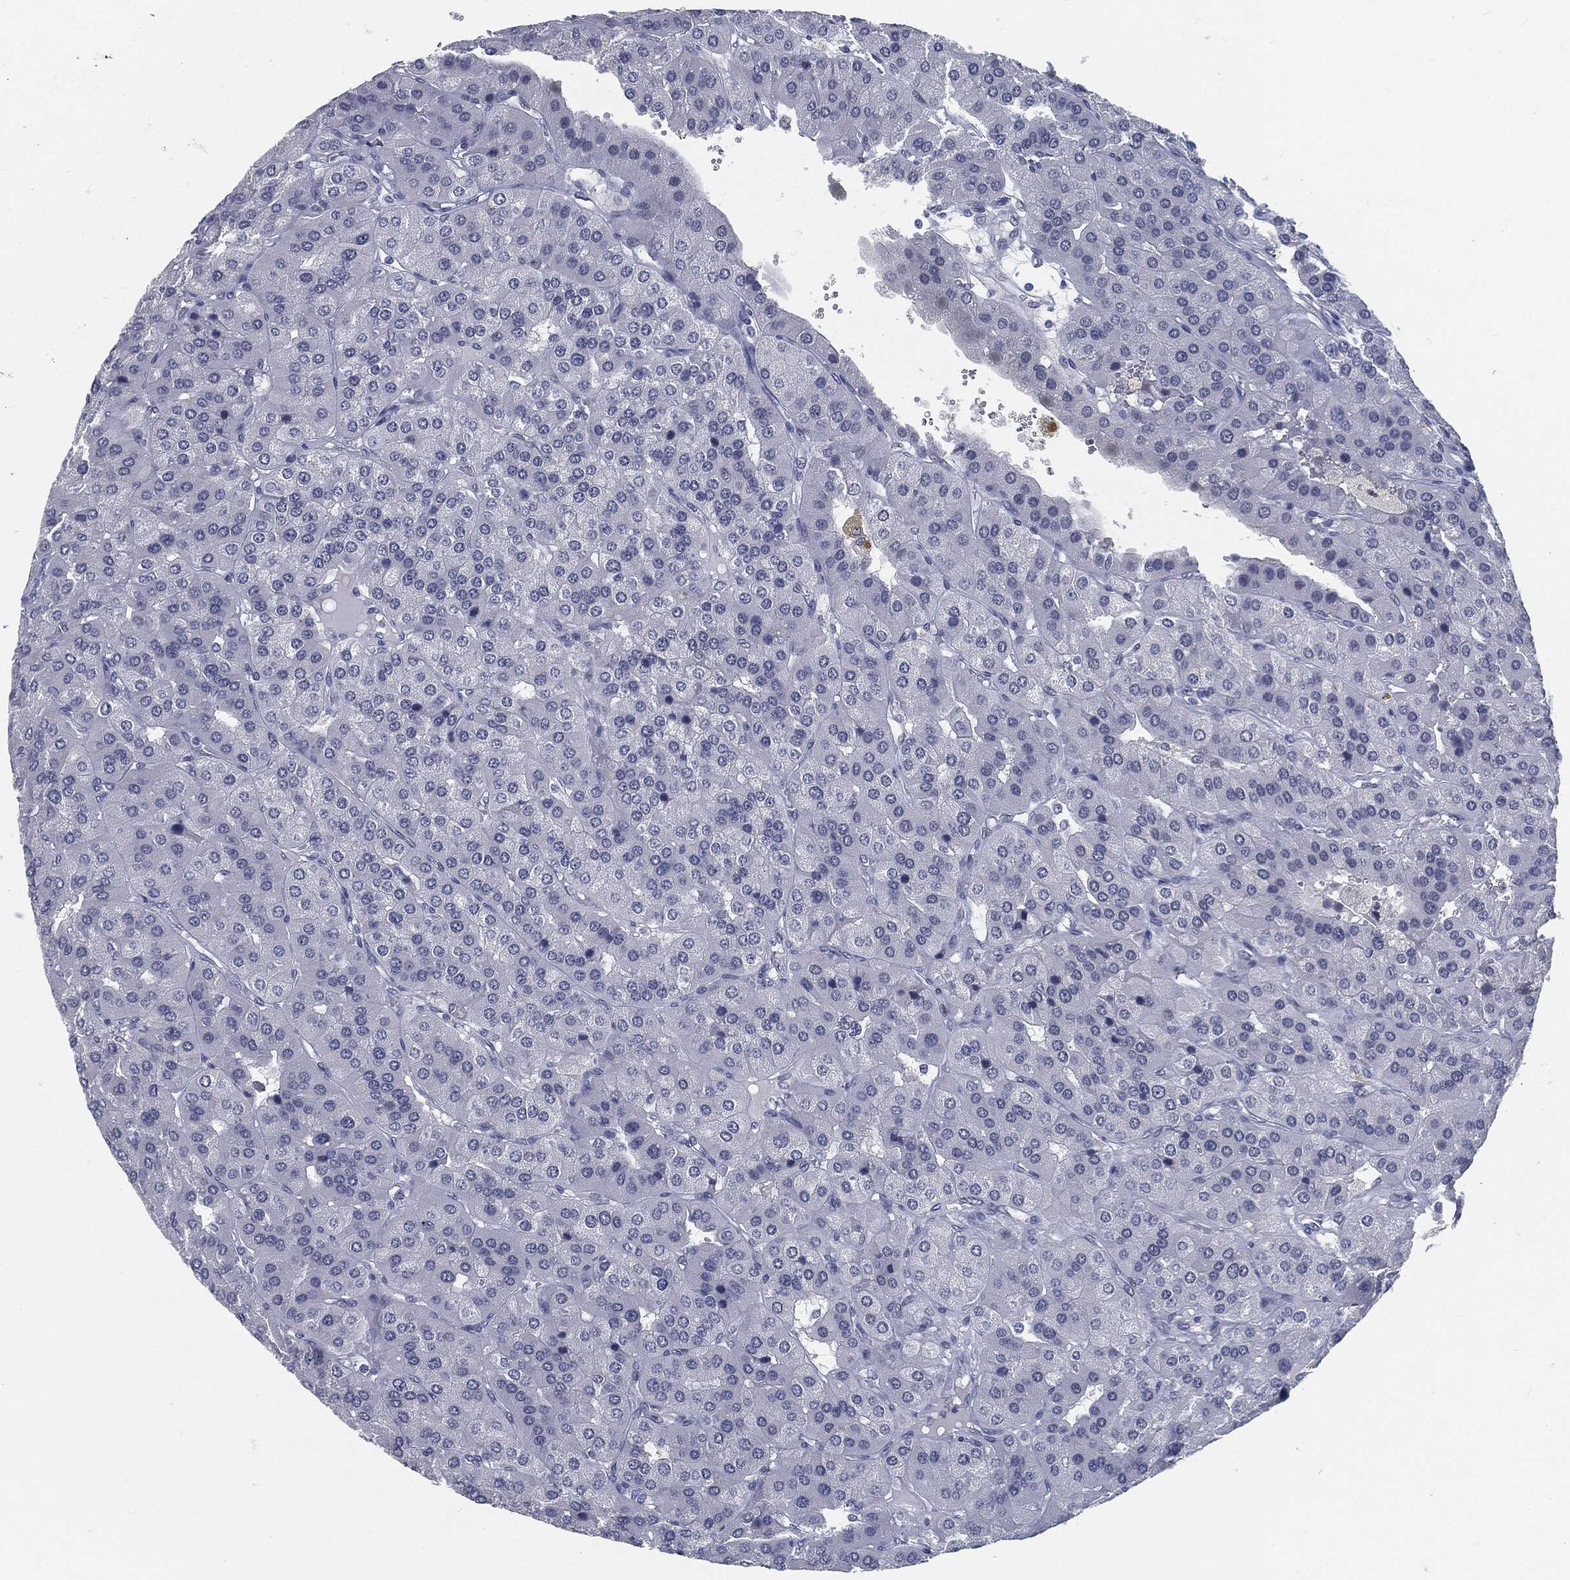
{"staining": {"intensity": "negative", "quantity": "none", "location": "none"}, "tissue": "parathyroid gland", "cell_type": "Glandular cells", "image_type": "normal", "snomed": [{"axis": "morphology", "description": "Normal tissue, NOS"}, {"axis": "morphology", "description": "Adenoma, NOS"}, {"axis": "topography", "description": "Parathyroid gland"}], "caption": "The histopathology image shows no significant staining in glandular cells of parathyroid gland.", "gene": "PROM1", "patient": {"sex": "female", "age": 86}}